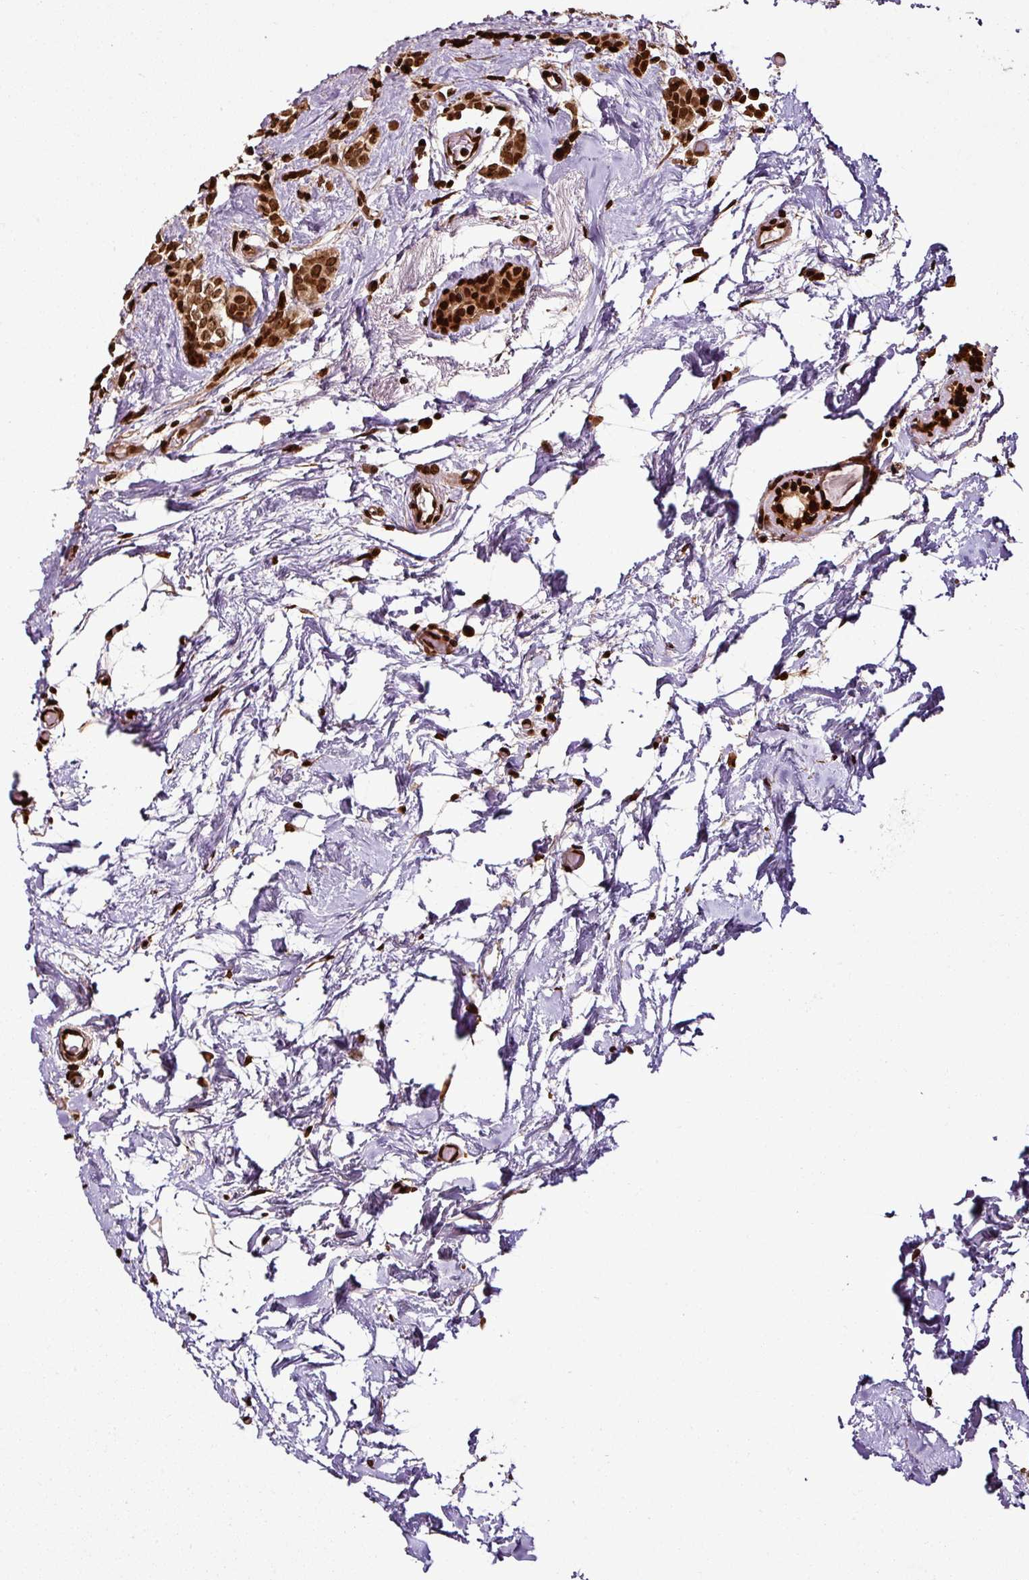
{"staining": {"intensity": "strong", "quantity": ">75%", "location": "nuclear"}, "tissue": "breast cancer", "cell_type": "Tumor cells", "image_type": "cancer", "snomed": [{"axis": "morphology", "description": "Lobular carcinoma"}, {"axis": "topography", "description": "Breast"}], "caption": "A histopathology image showing strong nuclear positivity in approximately >75% of tumor cells in breast cancer (lobular carcinoma), as visualized by brown immunohistochemical staining.", "gene": "COPRS", "patient": {"sex": "female", "age": 84}}